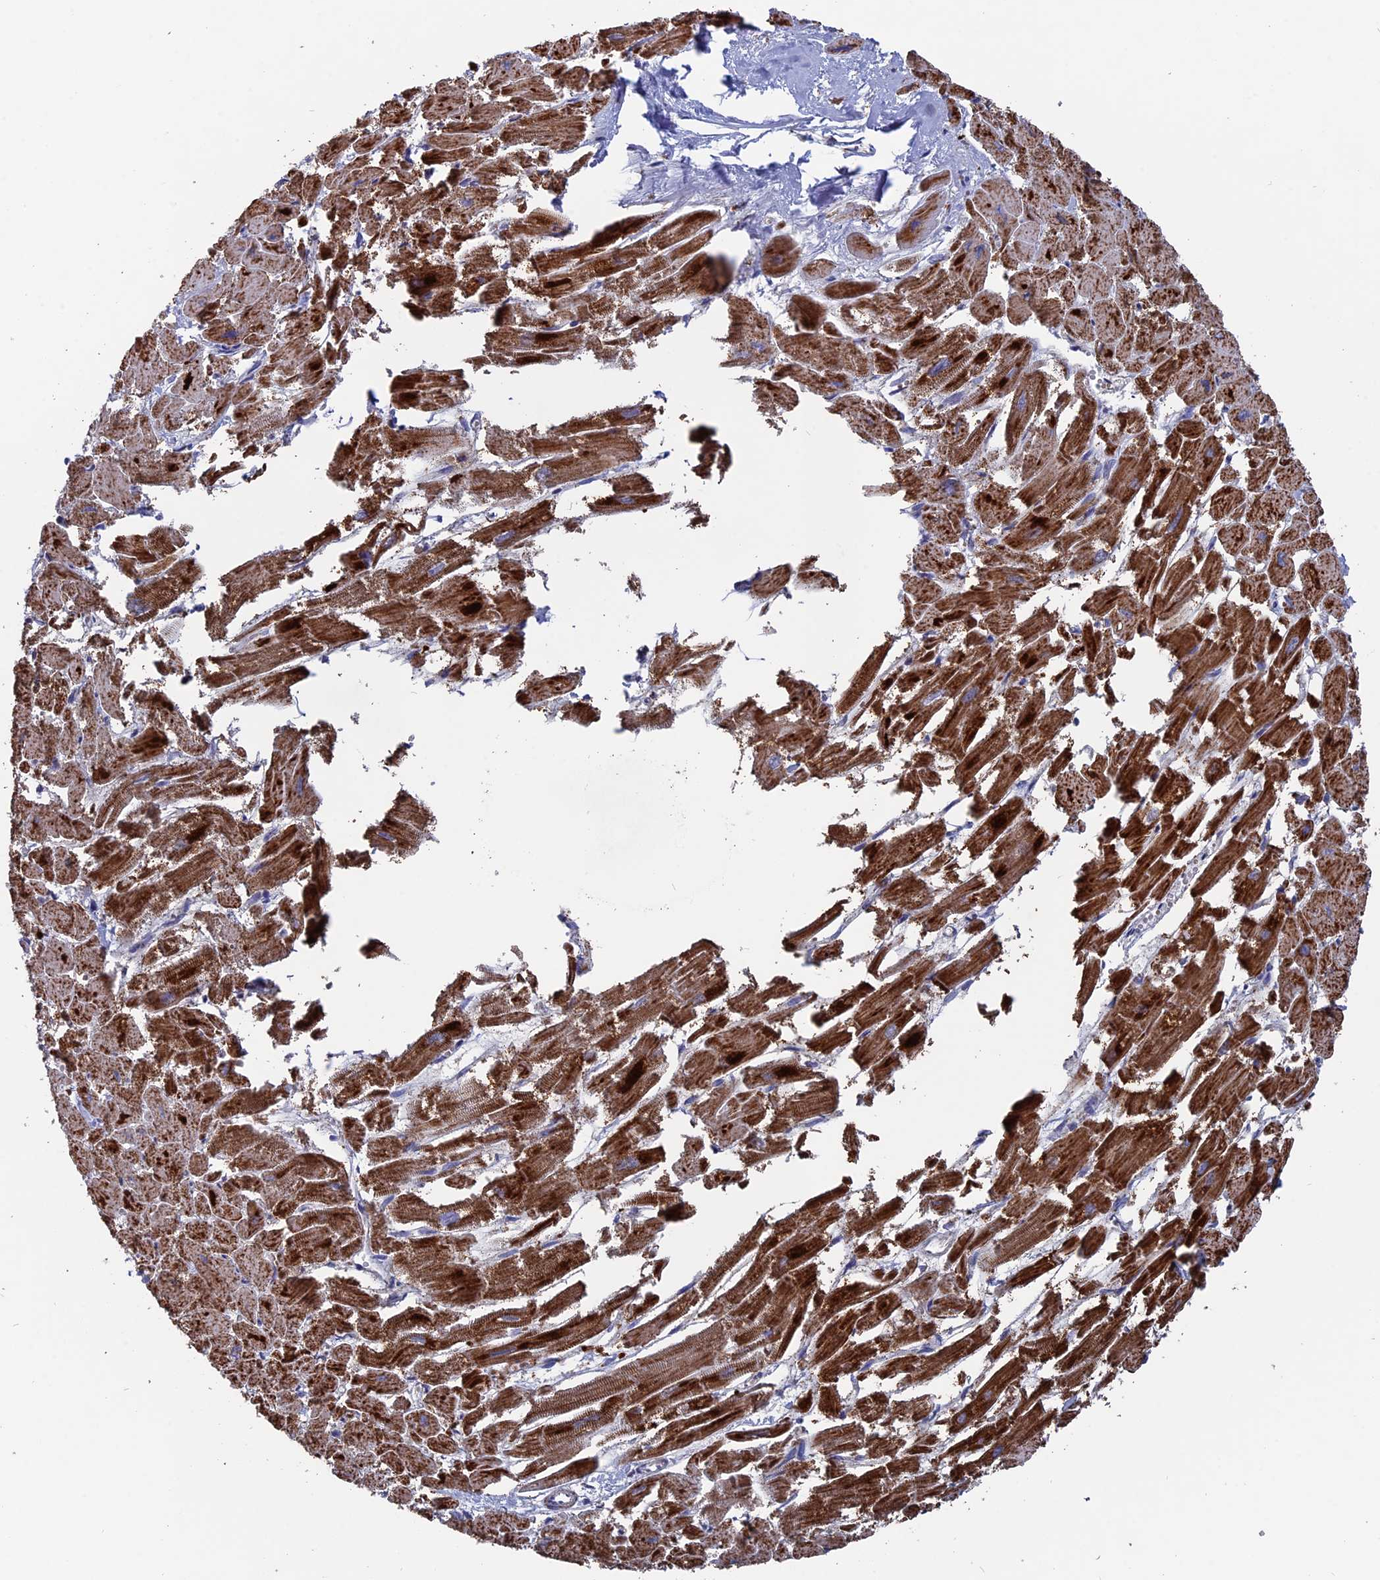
{"staining": {"intensity": "strong", "quantity": ">75%", "location": "cytoplasmic/membranous"}, "tissue": "heart muscle", "cell_type": "Cardiomyocytes", "image_type": "normal", "snomed": [{"axis": "morphology", "description": "Normal tissue, NOS"}, {"axis": "topography", "description": "Heart"}], "caption": "Normal heart muscle was stained to show a protein in brown. There is high levels of strong cytoplasmic/membranous expression in about >75% of cardiomyocytes.", "gene": "TGFA", "patient": {"sex": "male", "age": 54}}